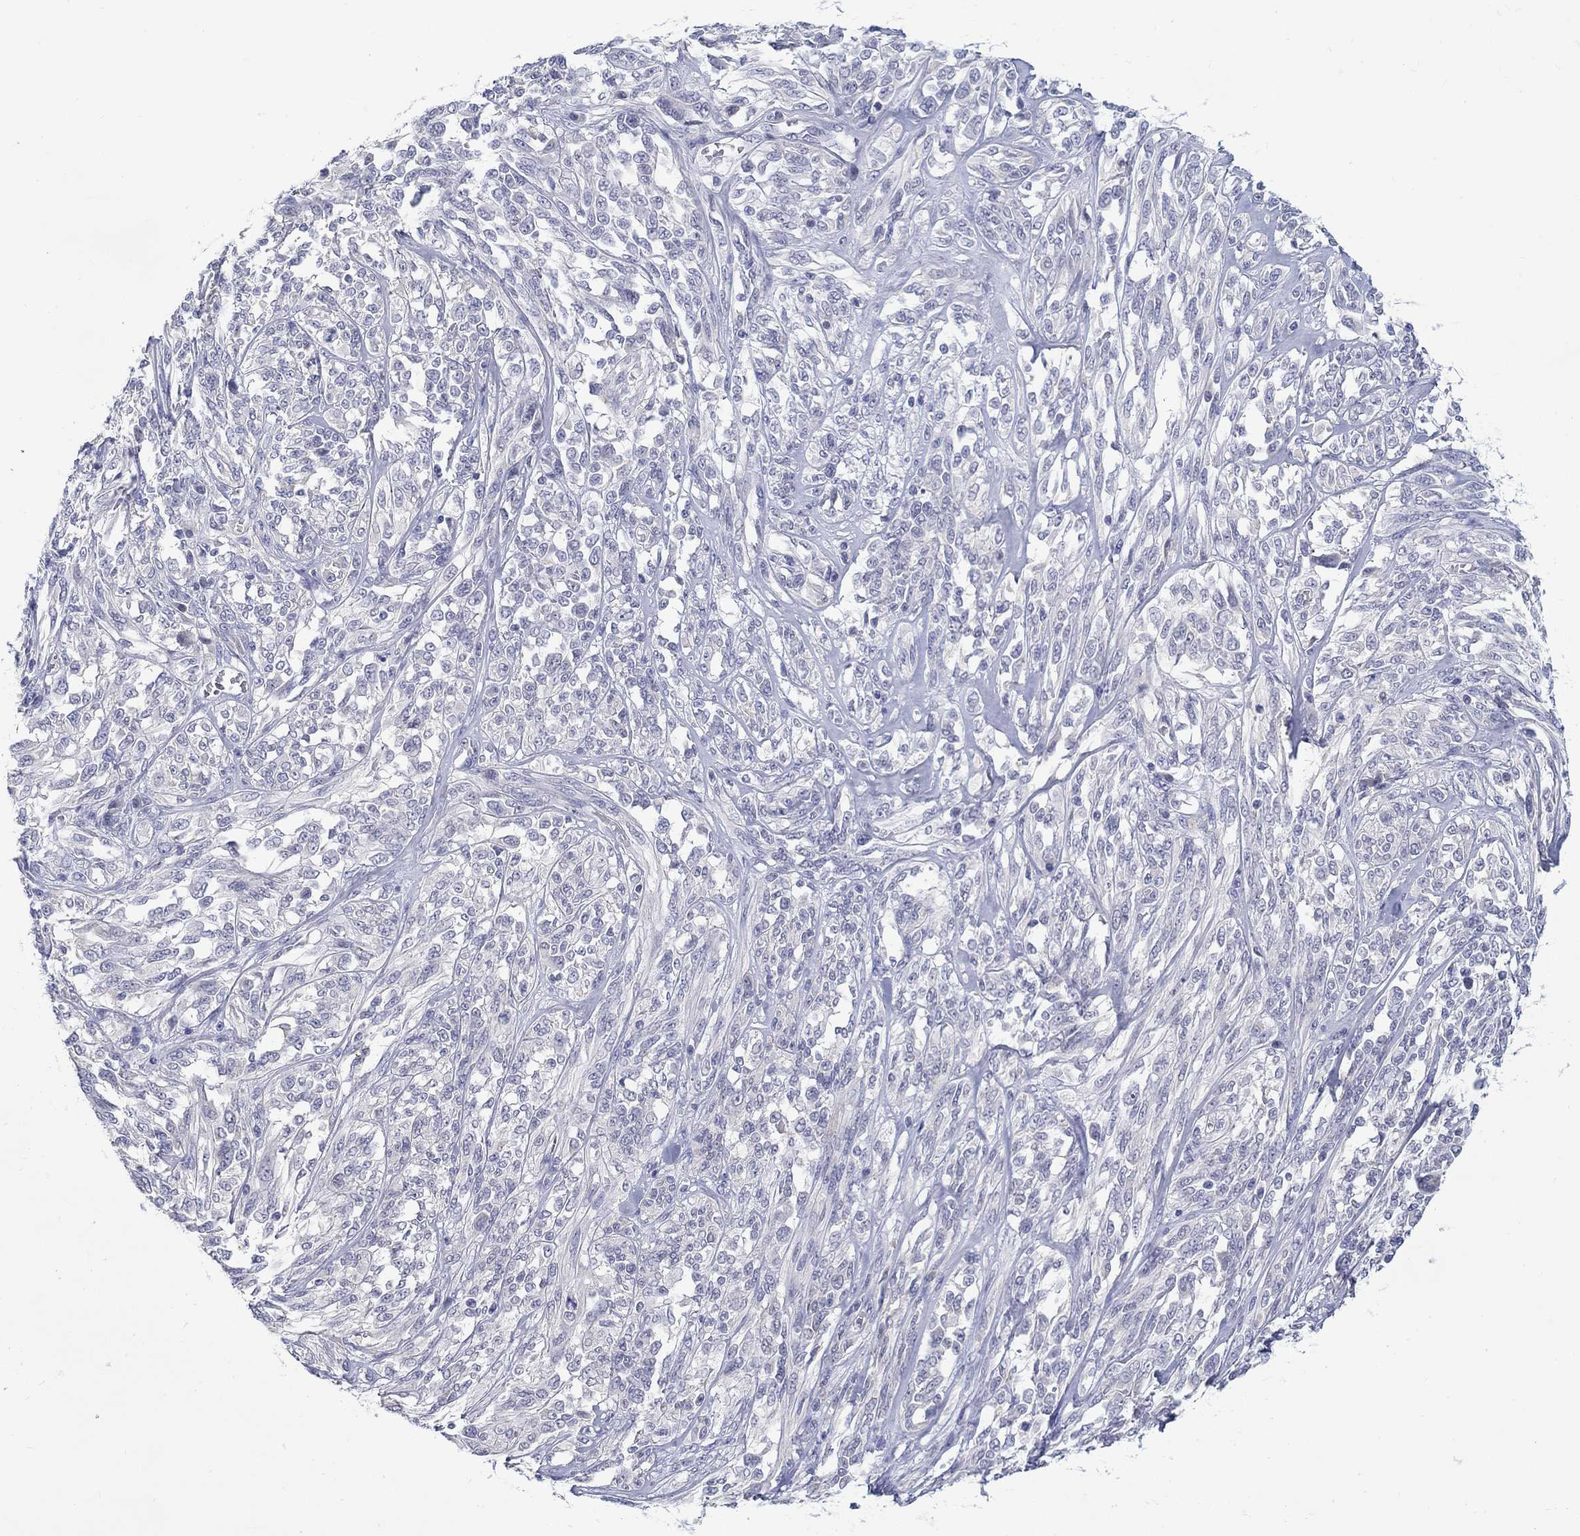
{"staining": {"intensity": "negative", "quantity": "none", "location": "none"}, "tissue": "melanoma", "cell_type": "Tumor cells", "image_type": "cancer", "snomed": [{"axis": "morphology", "description": "Malignant melanoma, NOS"}, {"axis": "topography", "description": "Skin"}], "caption": "Immunohistochemistry (IHC) photomicrograph of neoplastic tissue: human malignant melanoma stained with DAB exhibits no significant protein expression in tumor cells.", "gene": "ABCA4", "patient": {"sex": "female", "age": 91}}